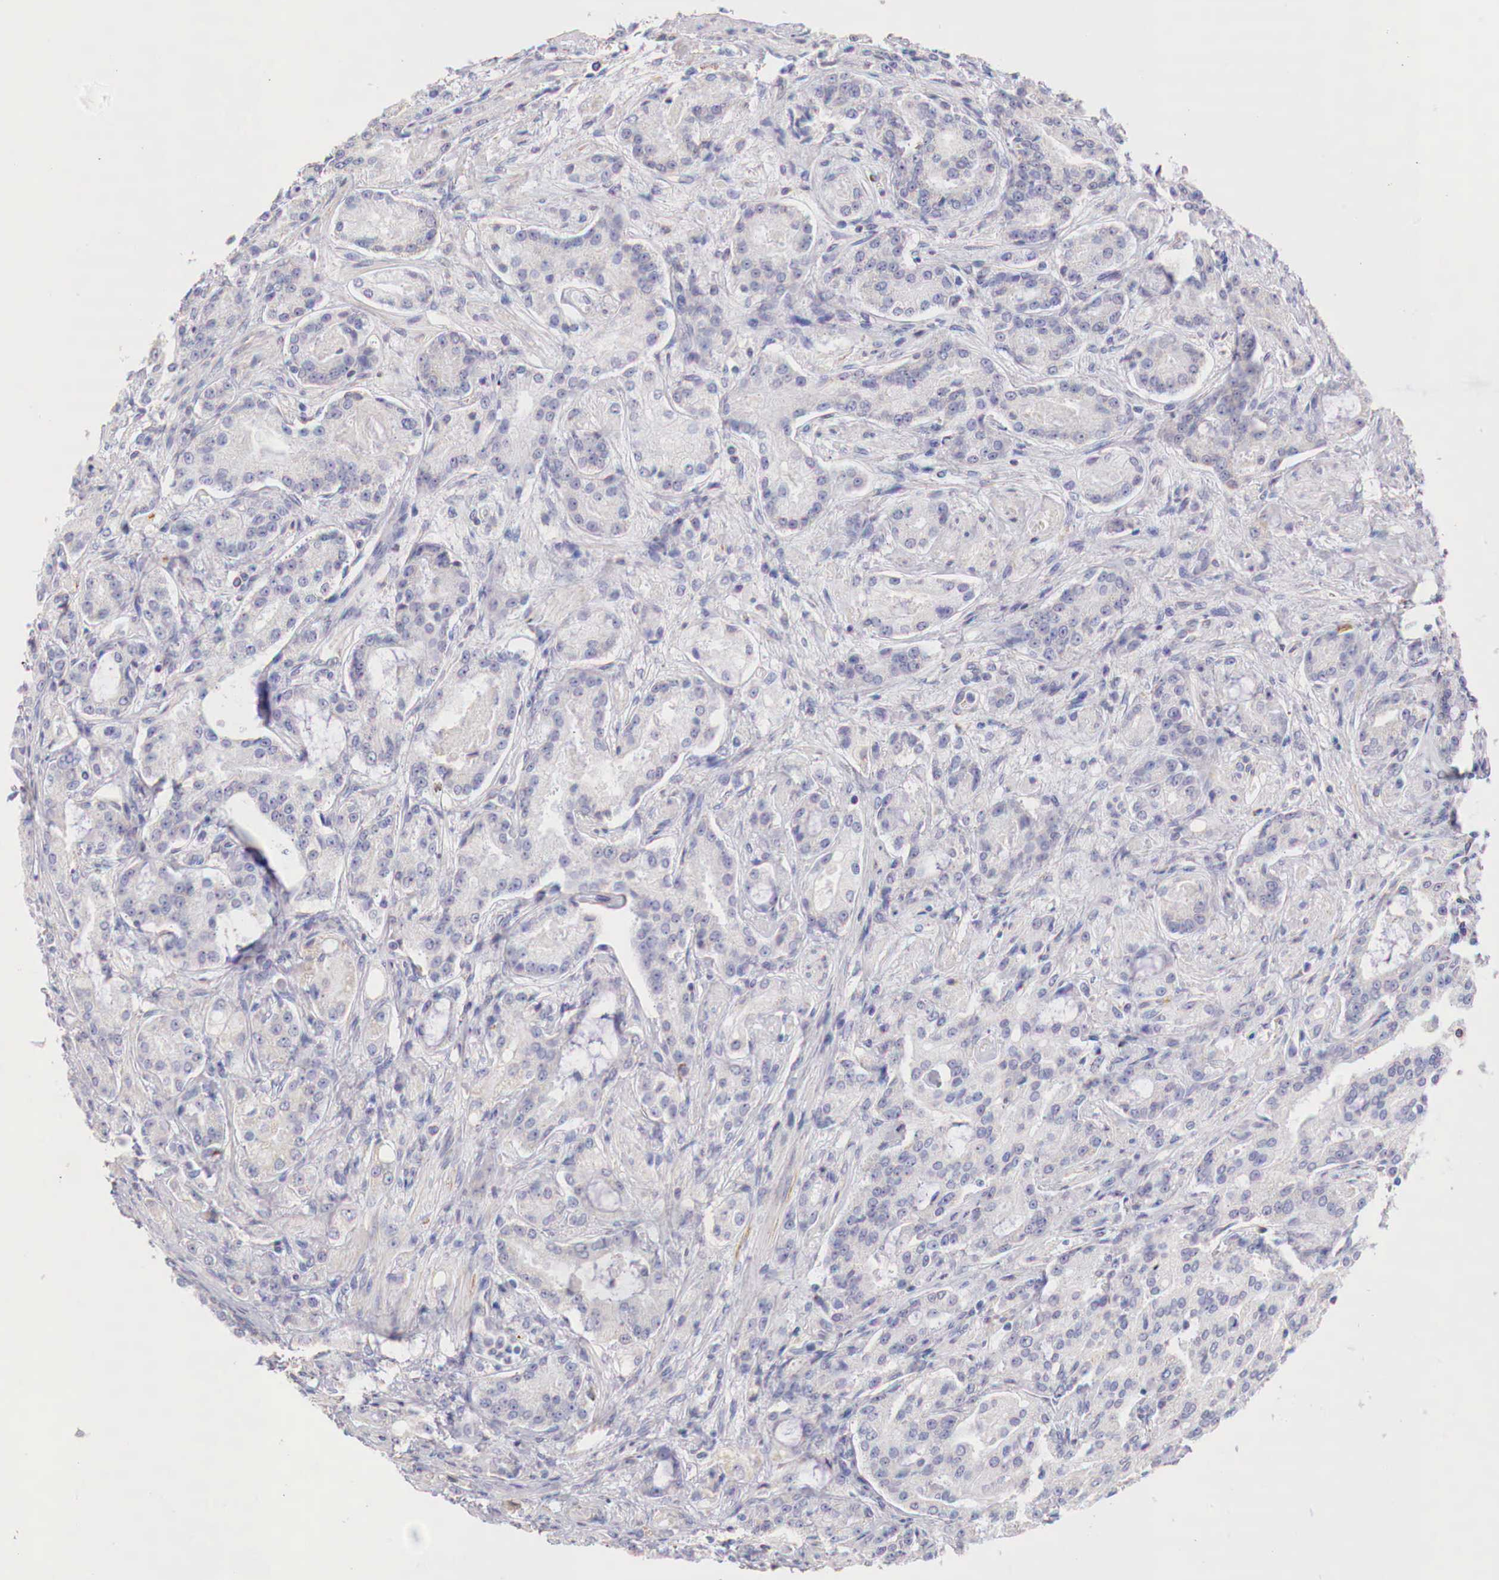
{"staining": {"intensity": "weak", "quantity": "25%-75%", "location": "cytoplasmic/membranous"}, "tissue": "prostate cancer", "cell_type": "Tumor cells", "image_type": "cancer", "snomed": [{"axis": "morphology", "description": "Adenocarcinoma, Medium grade"}, {"axis": "topography", "description": "Prostate"}], "caption": "IHC of prostate cancer (medium-grade adenocarcinoma) exhibits low levels of weak cytoplasmic/membranous staining in about 25%-75% of tumor cells. Nuclei are stained in blue.", "gene": "IDH3G", "patient": {"sex": "male", "age": 72}}